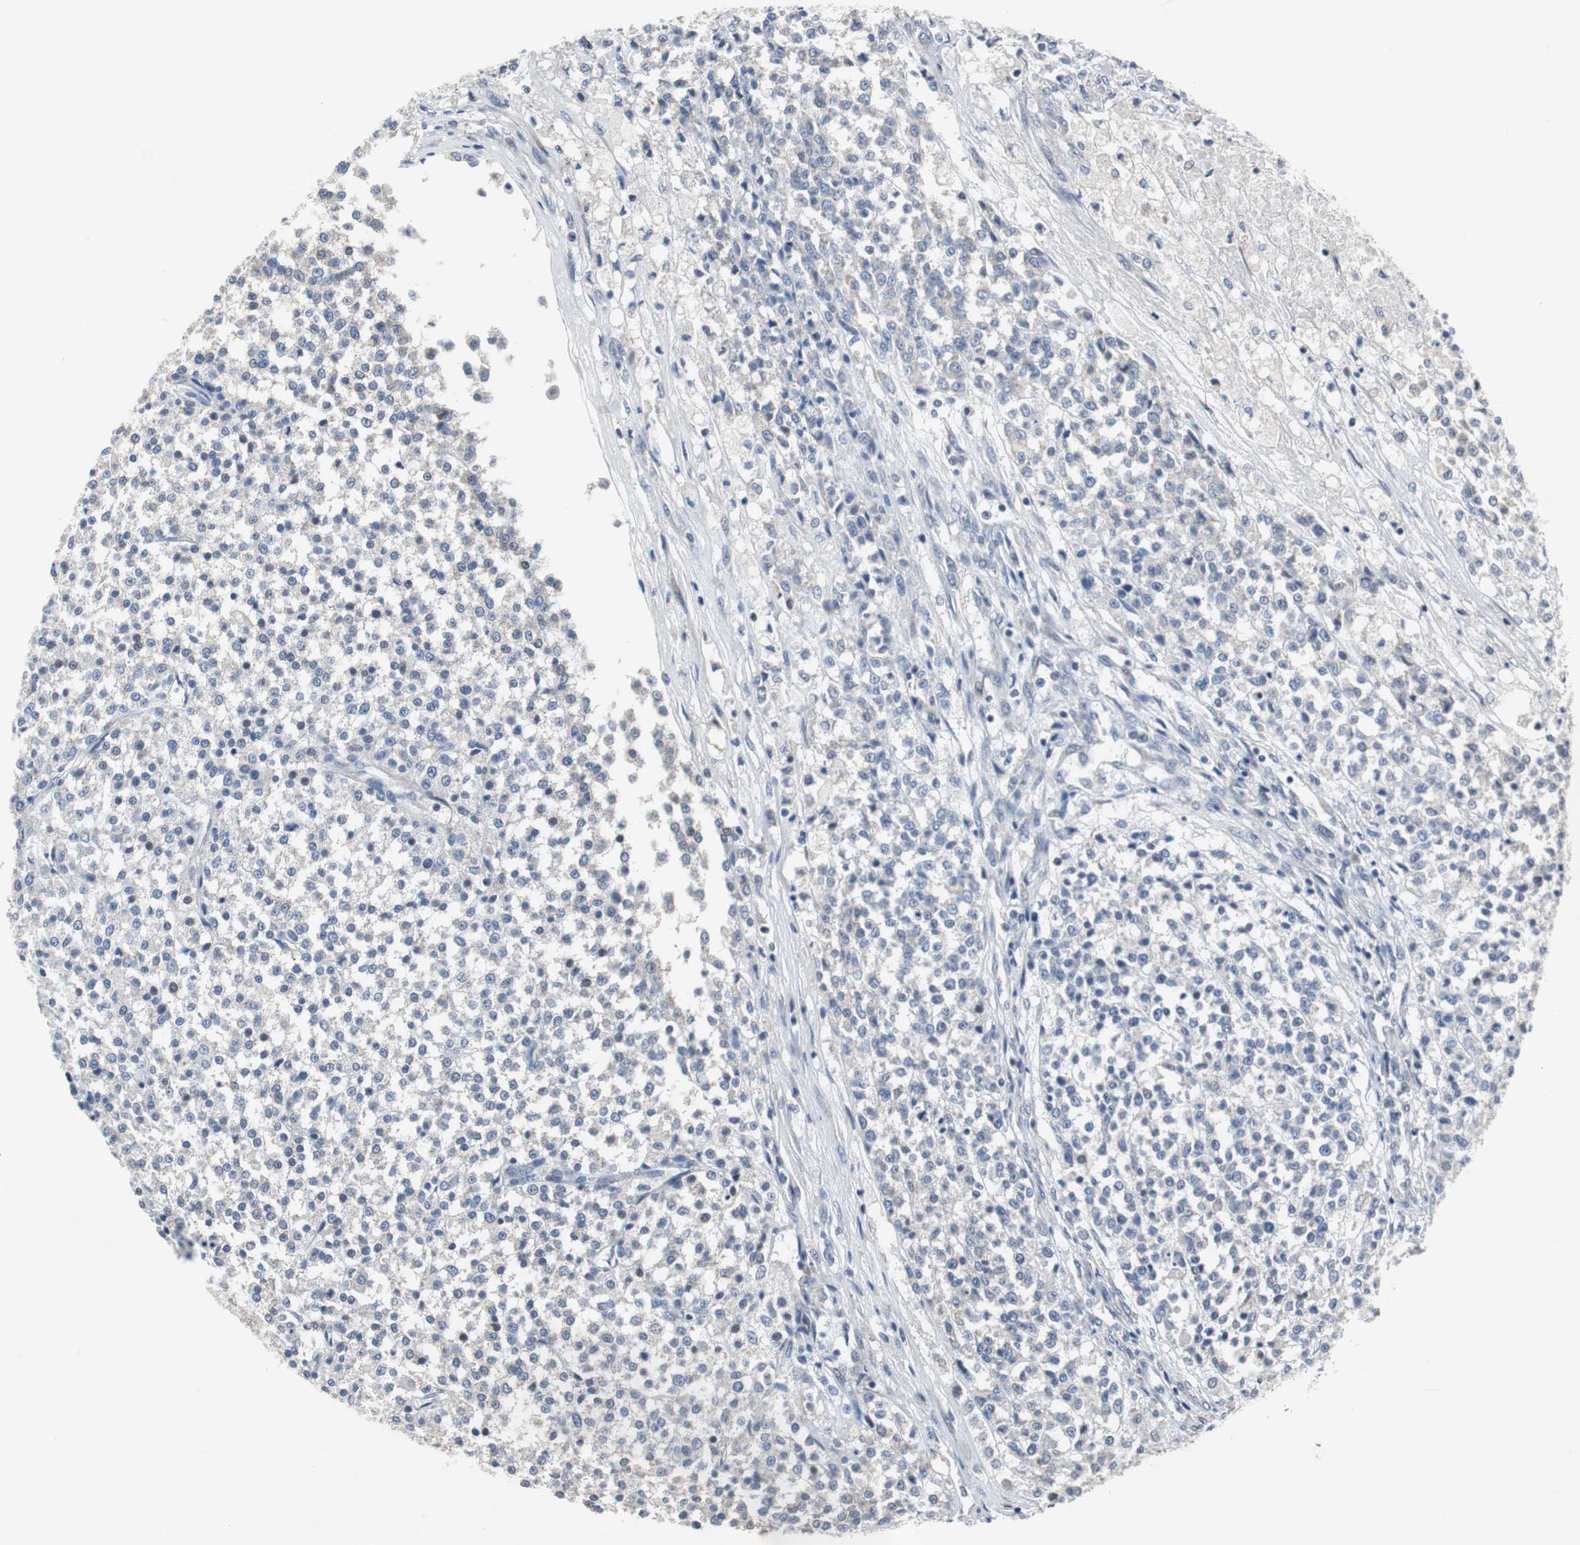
{"staining": {"intensity": "negative", "quantity": "none", "location": "none"}, "tissue": "testis cancer", "cell_type": "Tumor cells", "image_type": "cancer", "snomed": [{"axis": "morphology", "description": "Seminoma, NOS"}, {"axis": "topography", "description": "Testis"}], "caption": "High magnification brightfield microscopy of testis seminoma stained with DAB (3,3'-diaminobenzidine) (brown) and counterstained with hematoxylin (blue): tumor cells show no significant staining. (Brightfield microscopy of DAB immunohistochemistry at high magnification).", "gene": "TP63", "patient": {"sex": "male", "age": 59}}